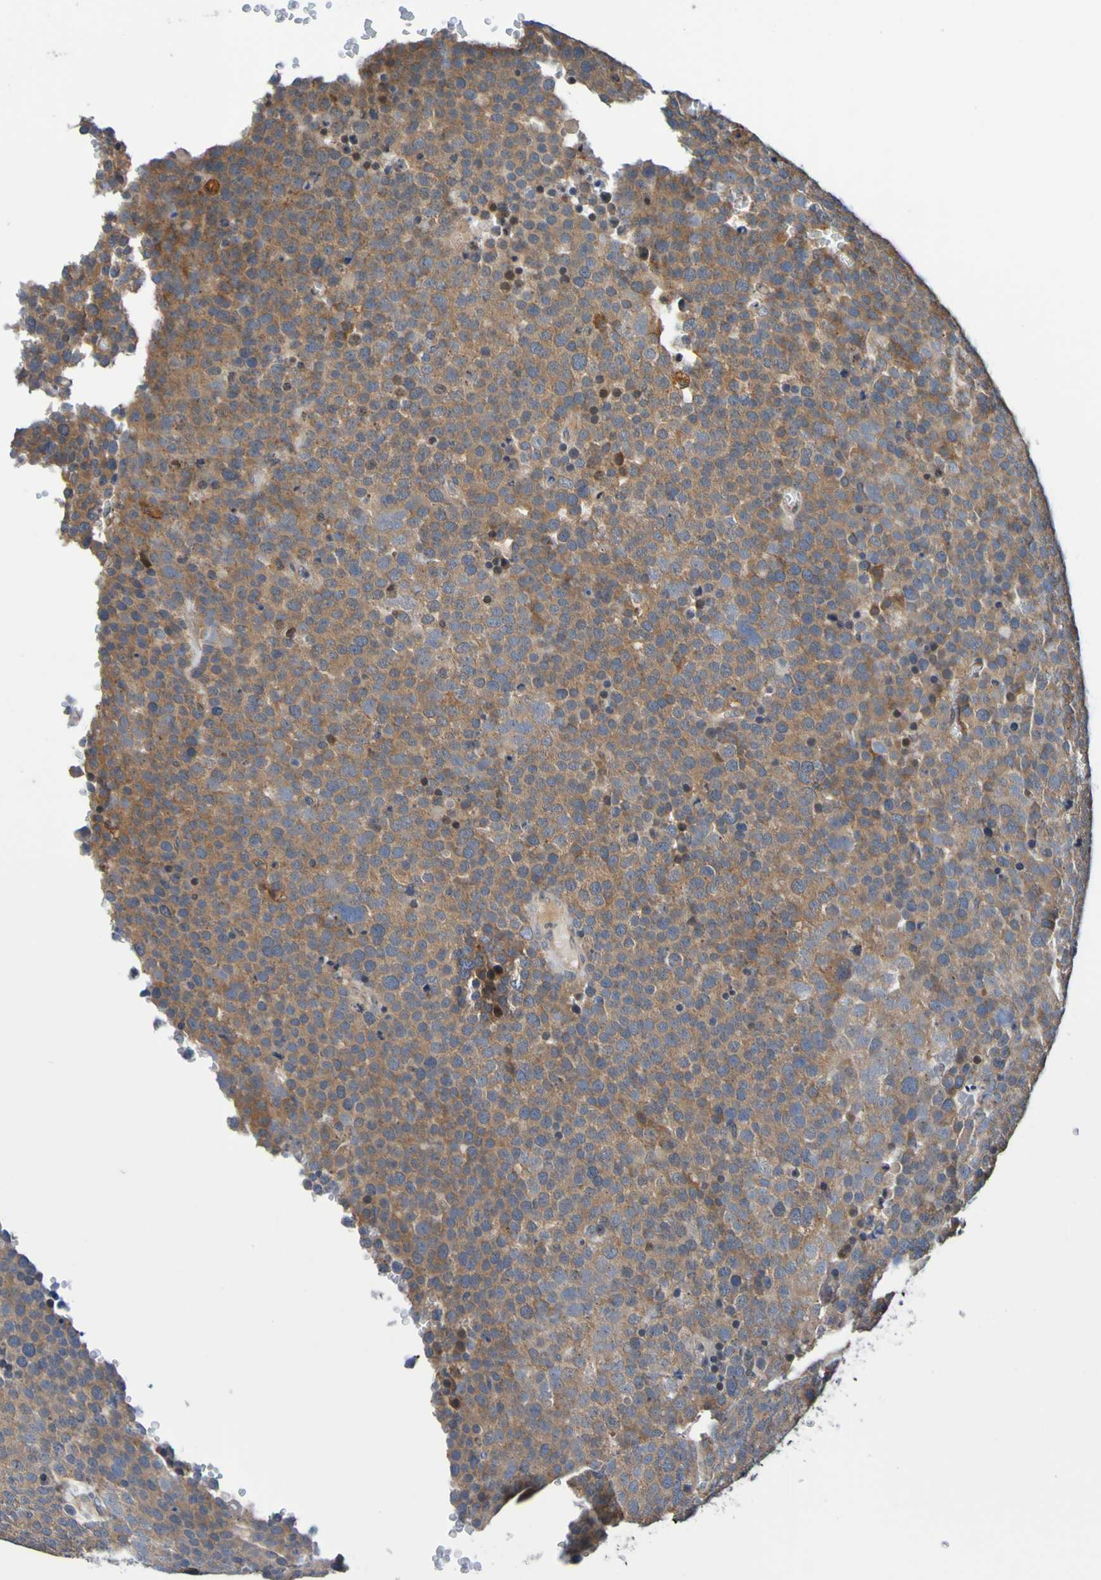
{"staining": {"intensity": "moderate", "quantity": ">75%", "location": "cytoplasmic/membranous"}, "tissue": "testis cancer", "cell_type": "Tumor cells", "image_type": "cancer", "snomed": [{"axis": "morphology", "description": "Seminoma, NOS"}, {"axis": "topography", "description": "Testis"}], "caption": "Human seminoma (testis) stained with a brown dye displays moderate cytoplasmic/membranous positive positivity in approximately >75% of tumor cells.", "gene": "AXIN1", "patient": {"sex": "male", "age": 71}}